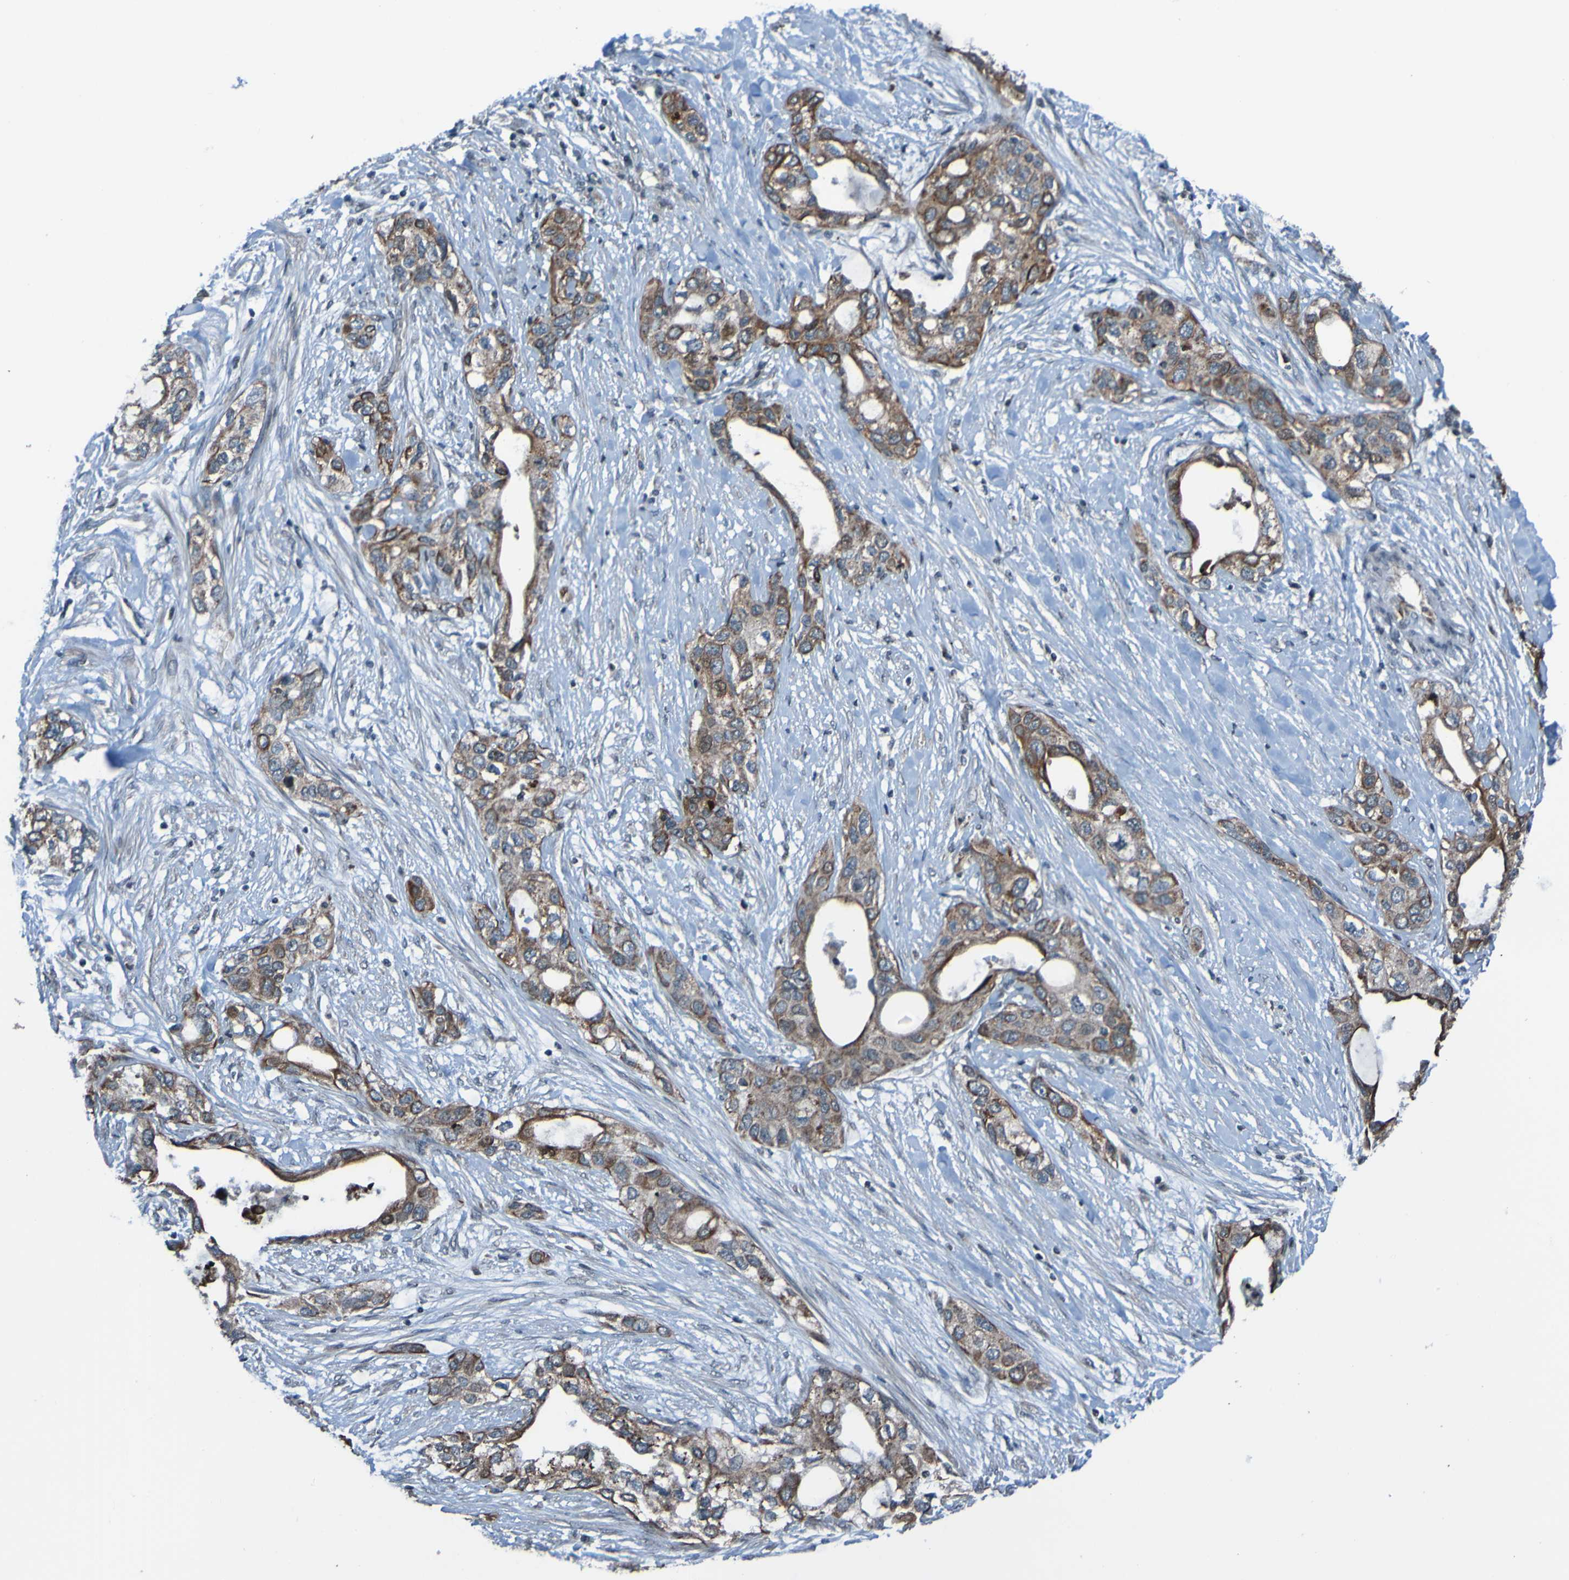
{"staining": {"intensity": "moderate", "quantity": ">75%", "location": "cytoplasmic/membranous"}, "tissue": "pancreatic cancer", "cell_type": "Tumor cells", "image_type": "cancer", "snomed": [{"axis": "morphology", "description": "Adenocarcinoma, NOS"}, {"axis": "topography", "description": "Pancreas"}], "caption": "Tumor cells reveal moderate cytoplasmic/membranous staining in about >75% of cells in pancreatic cancer.", "gene": "UNG", "patient": {"sex": "female", "age": 70}}